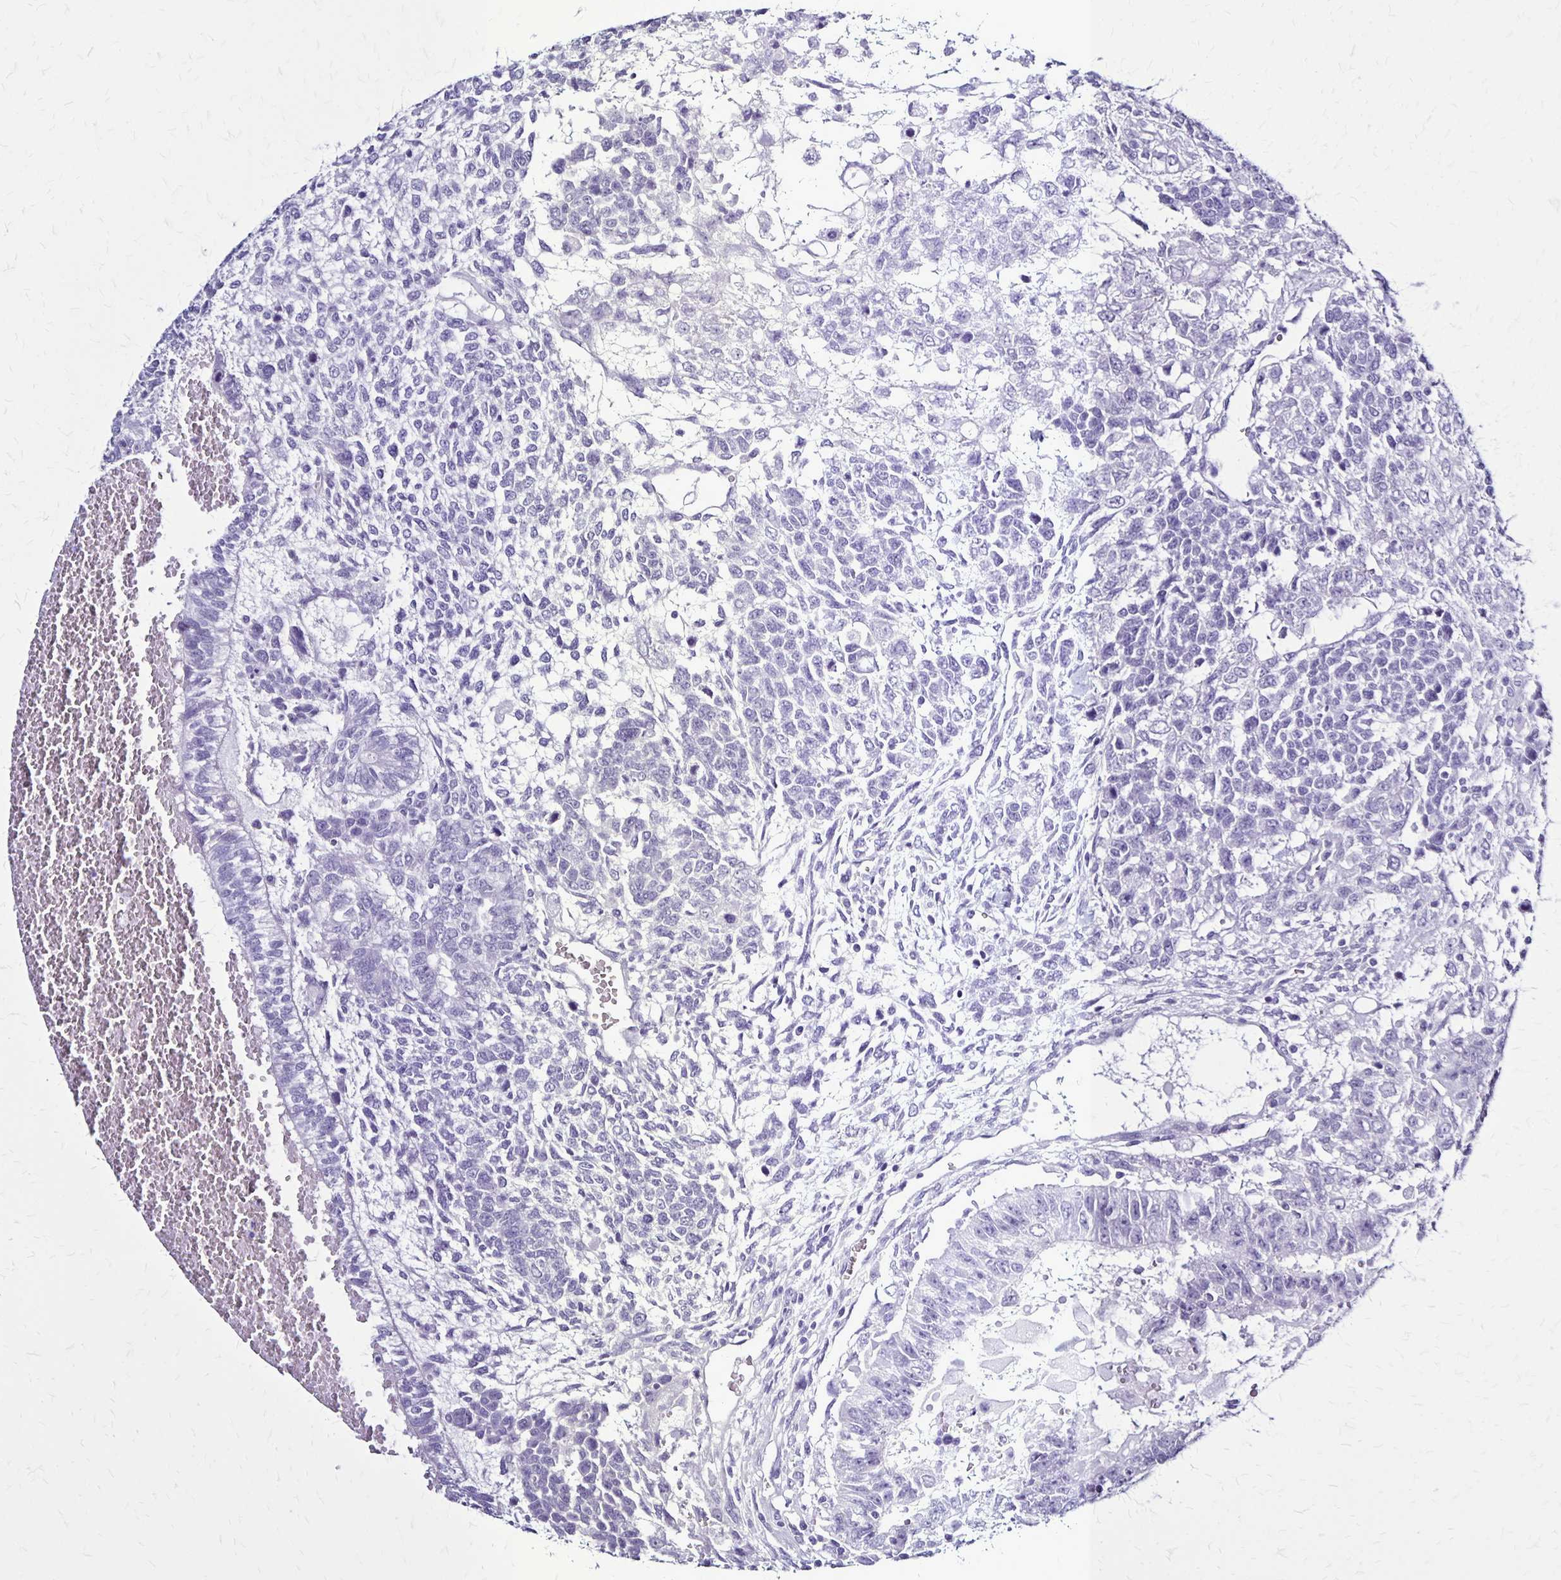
{"staining": {"intensity": "negative", "quantity": "none", "location": "none"}, "tissue": "testis cancer", "cell_type": "Tumor cells", "image_type": "cancer", "snomed": [{"axis": "morphology", "description": "Normal tissue, NOS"}, {"axis": "morphology", "description": "Carcinoma, Embryonal, NOS"}, {"axis": "topography", "description": "Testis"}, {"axis": "topography", "description": "Epididymis"}], "caption": "Testis embryonal carcinoma was stained to show a protein in brown. There is no significant staining in tumor cells.", "gene": "PLXNA4", "patient": {"sex": "male", "age": 23}}